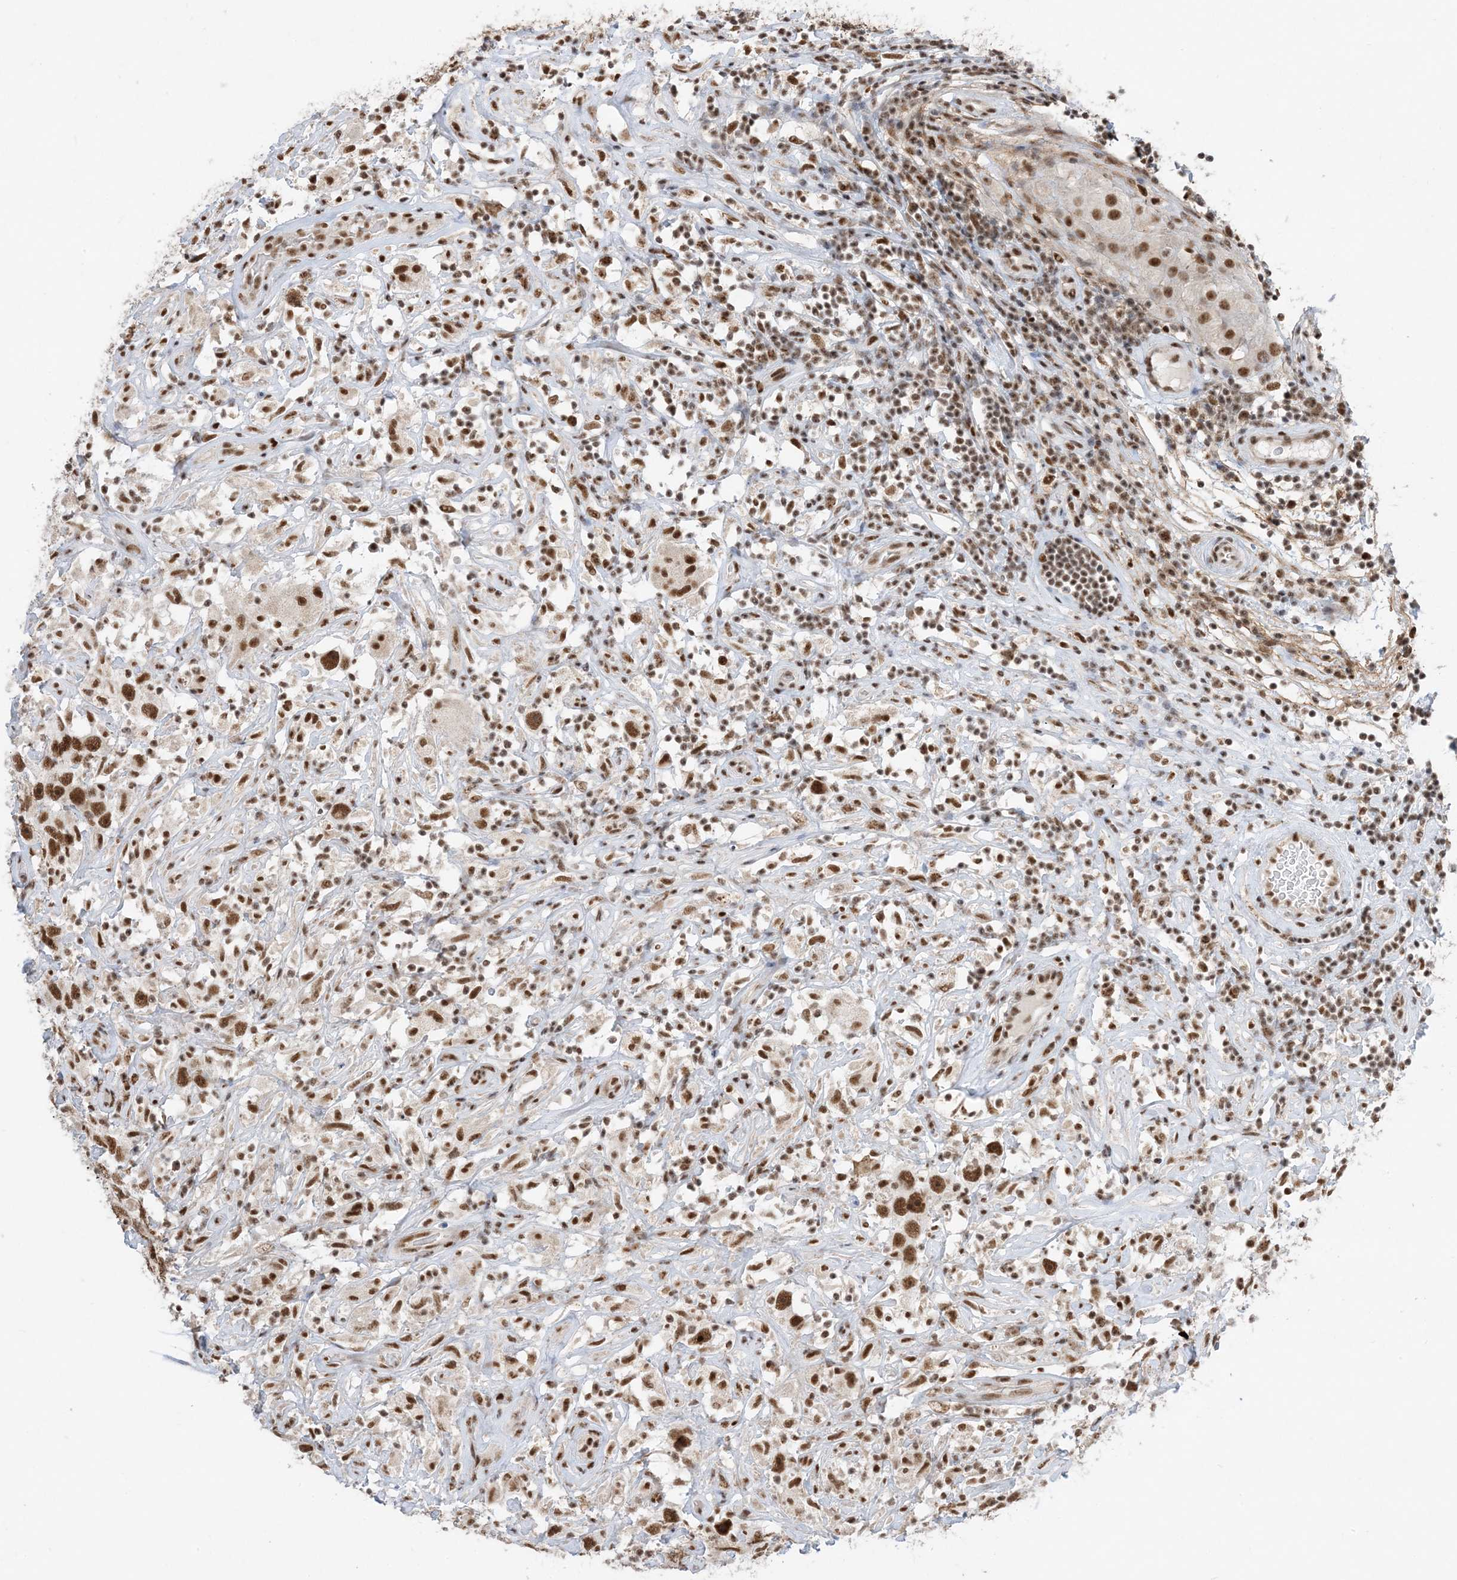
{"staining": {"intensity": "strong", "quantity": ">75%", "location": "nuclear"}, "tissue": "testis cancer", "cell_type": "Tumor cells", "image_type": "cancer", "snomed": [{"axis": "morphology", "description": "Seminoma, NOS"}, {"axis": "topography", "description": "Testis"}], "caption": "Immunohistochemical staining of seminoma (testis) exhibits high levels of strong nuclear protein staining in approximately >75% of tumor cells.", "gene": "SF3A3", "patient": {"sex": "male", "age": 49}}